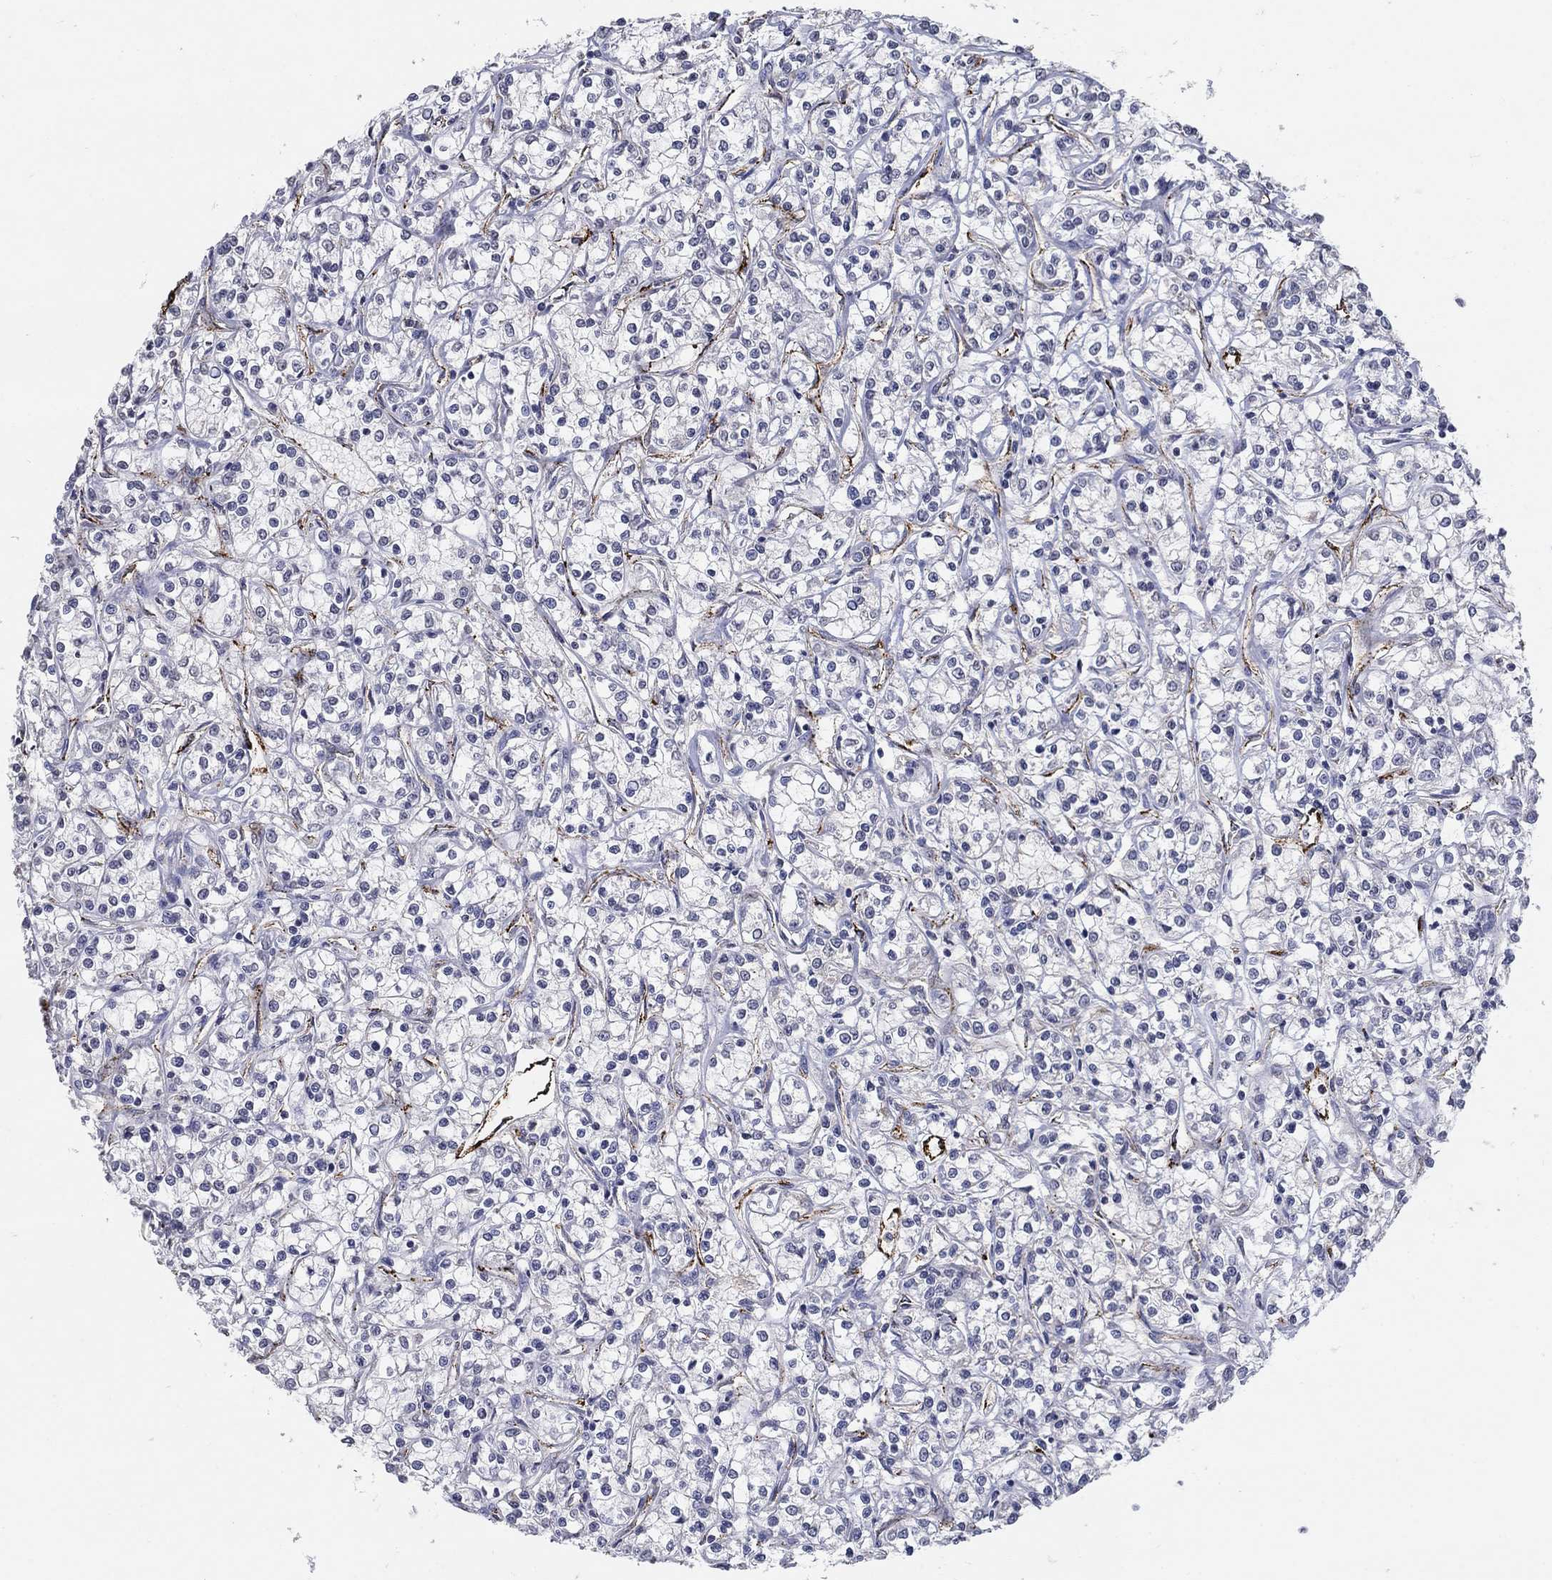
{"staining": {"intensity": "negative", "quantity": "none", "location": "none"}, "tissue": "renal cancer", "cell_type": "Tumor cells", "image_type": "cancer", "snomed": [{"axis": "morphology", "description": "Adenocarcinoma, NOS"}, {"axis": "topography", "description": "Kidney"}], "caption": "High magnification brightfield microscopy of renal cancer stained with DAB (brown) and counterstained with hematoxylin (blue): tumor cells show no significant positivity.", "gene": "TINAG", "patient": {"sex": "female", "age": 59}}